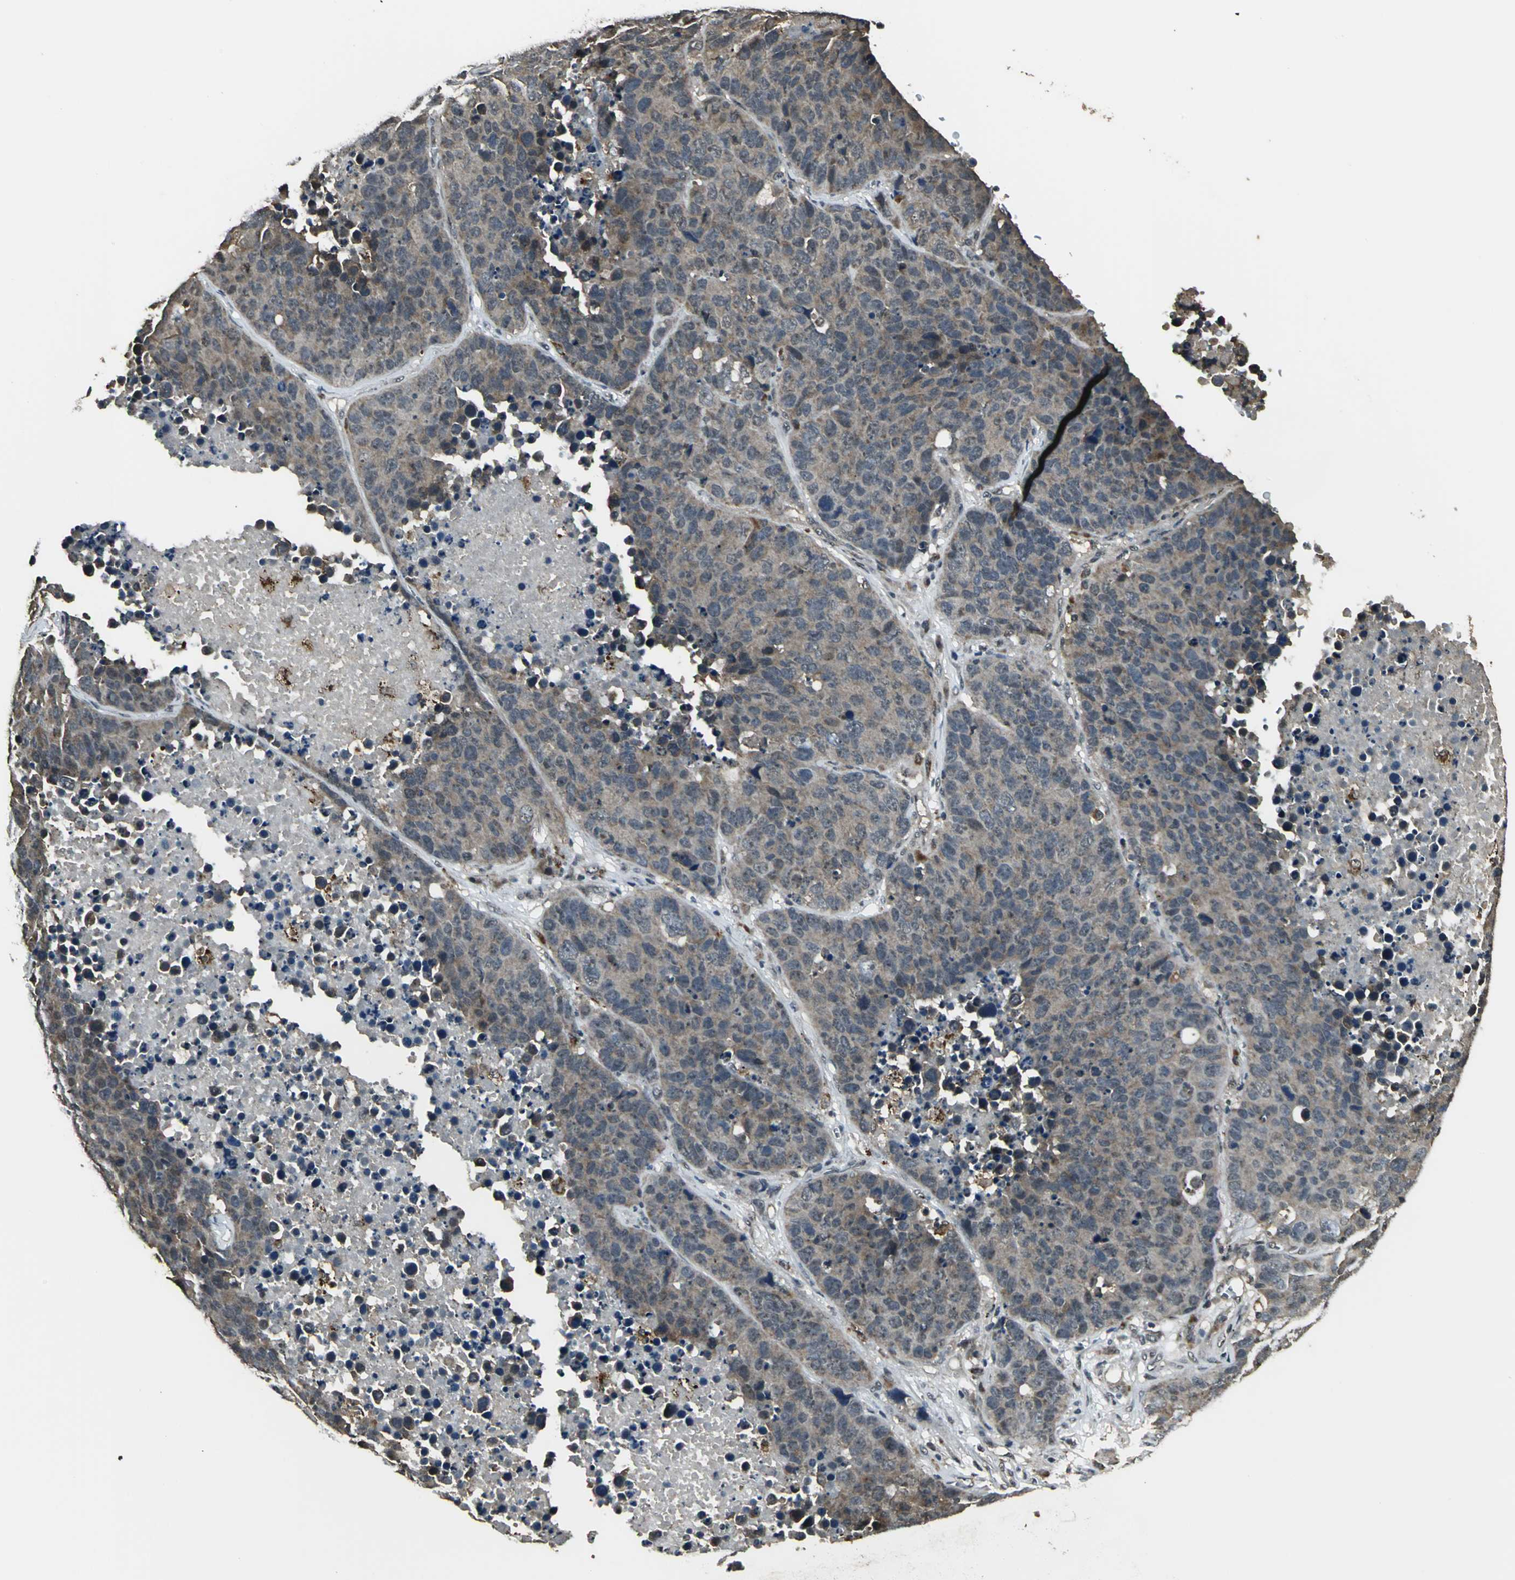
{"staining": {"intensity": "moderate", "quantity": "25%-75%", "location": "cytoplasmic/membranous"}, "tissue": "carcinoid", "cell_type": "Tumor cells", "image_type": "cancer", "snomed": [{"axis": "morphology", "description": "Carcinoid, malignant, NOS"}, {"axis": "topography", "description": "Lung"}], "caption": "Carcinoid tissue exhibits moderate cytoplasmic/membranous staining in about 25%-75% of tumor cells The protein is stained brown, and the nuclei are stained in blue (DAB (3,3'-diaminobenzidine) IHC with brightfield microscopy, high magnification).", "gene": "UCHL5", "patient": {"sex": "male", "age": 60}}